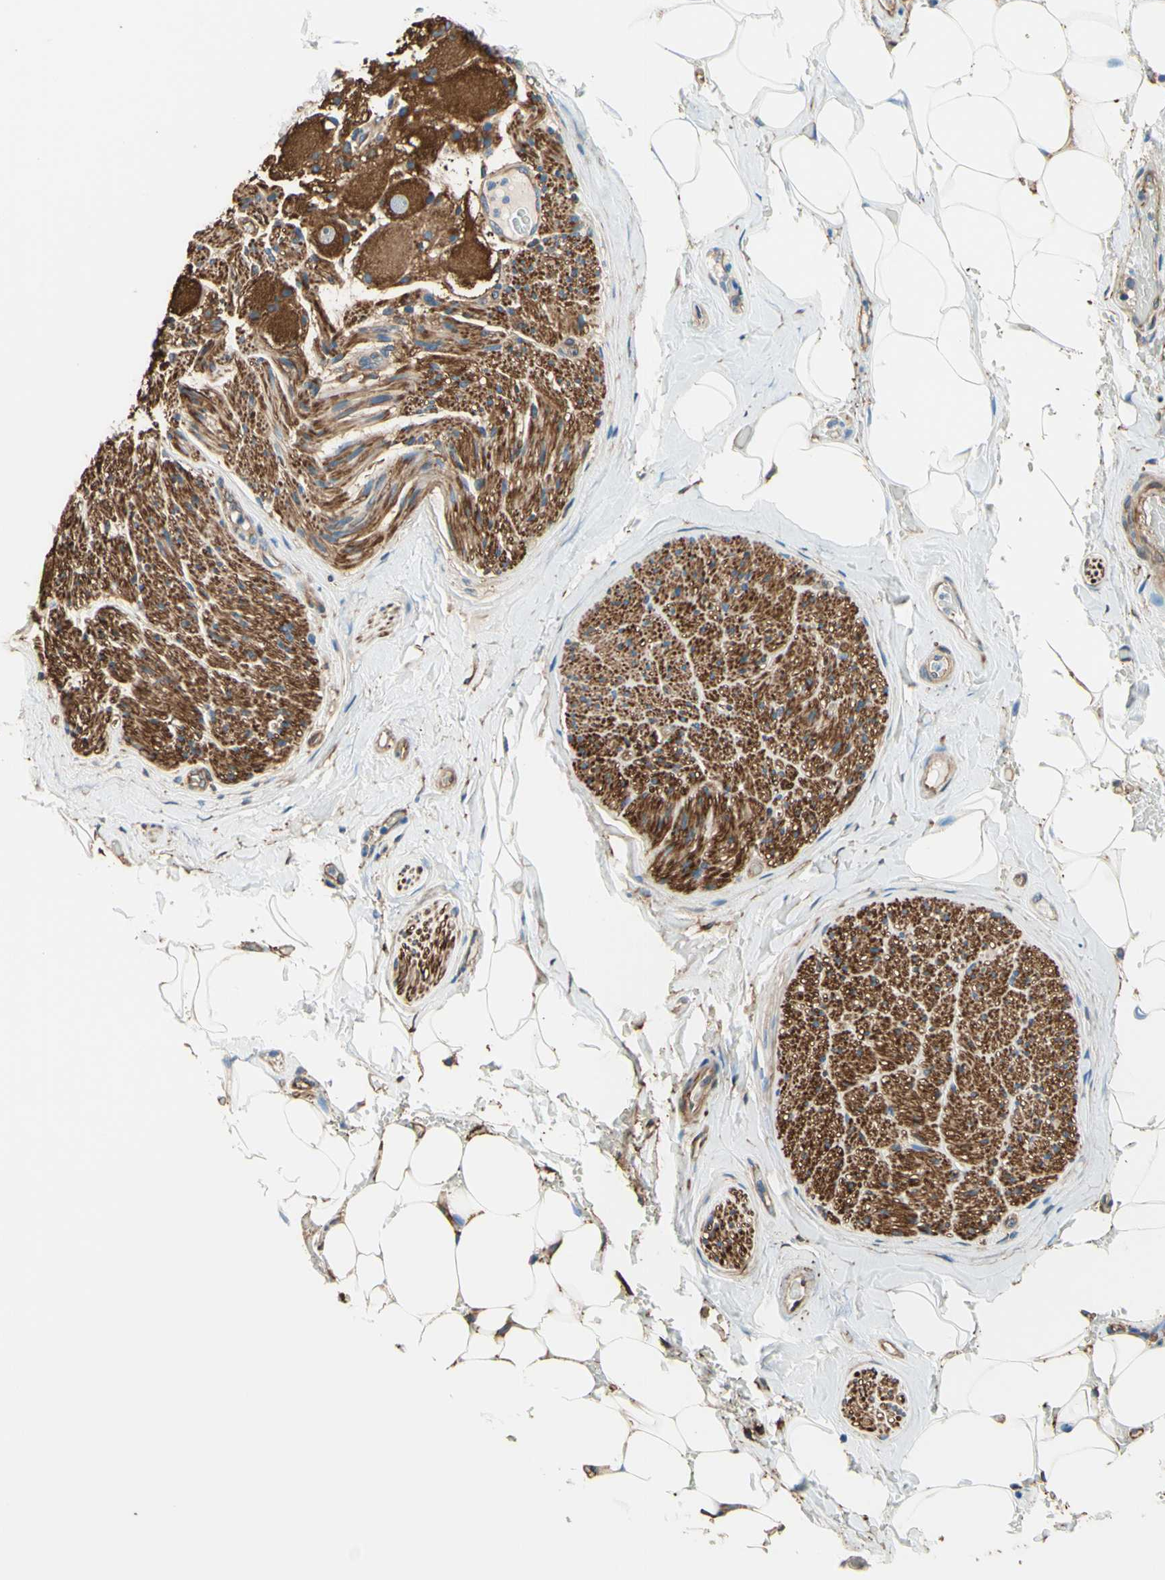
{"staining": {"intensity": "weak", "quantity": "25%-75%", "location": "cytoplasmic/membranous"}, "tissue": "adipose tissue", "cell_type": "Adipocytes", "image_type": "normal", "snomed": [{"axis": "morphology", "description": "Normal tissue, NOS"}, {"axis": "topography", "description": "Peripheral nerve tissue"}], "caption": "Normal adipose tissue reveals weak cytoplasmic/membranous staining in approximately 25%-75% of adipocytes, visualized by immunohistochemistry.", "gene": "DPYSL3", "patient": {"sex": "male", "age": 70}}